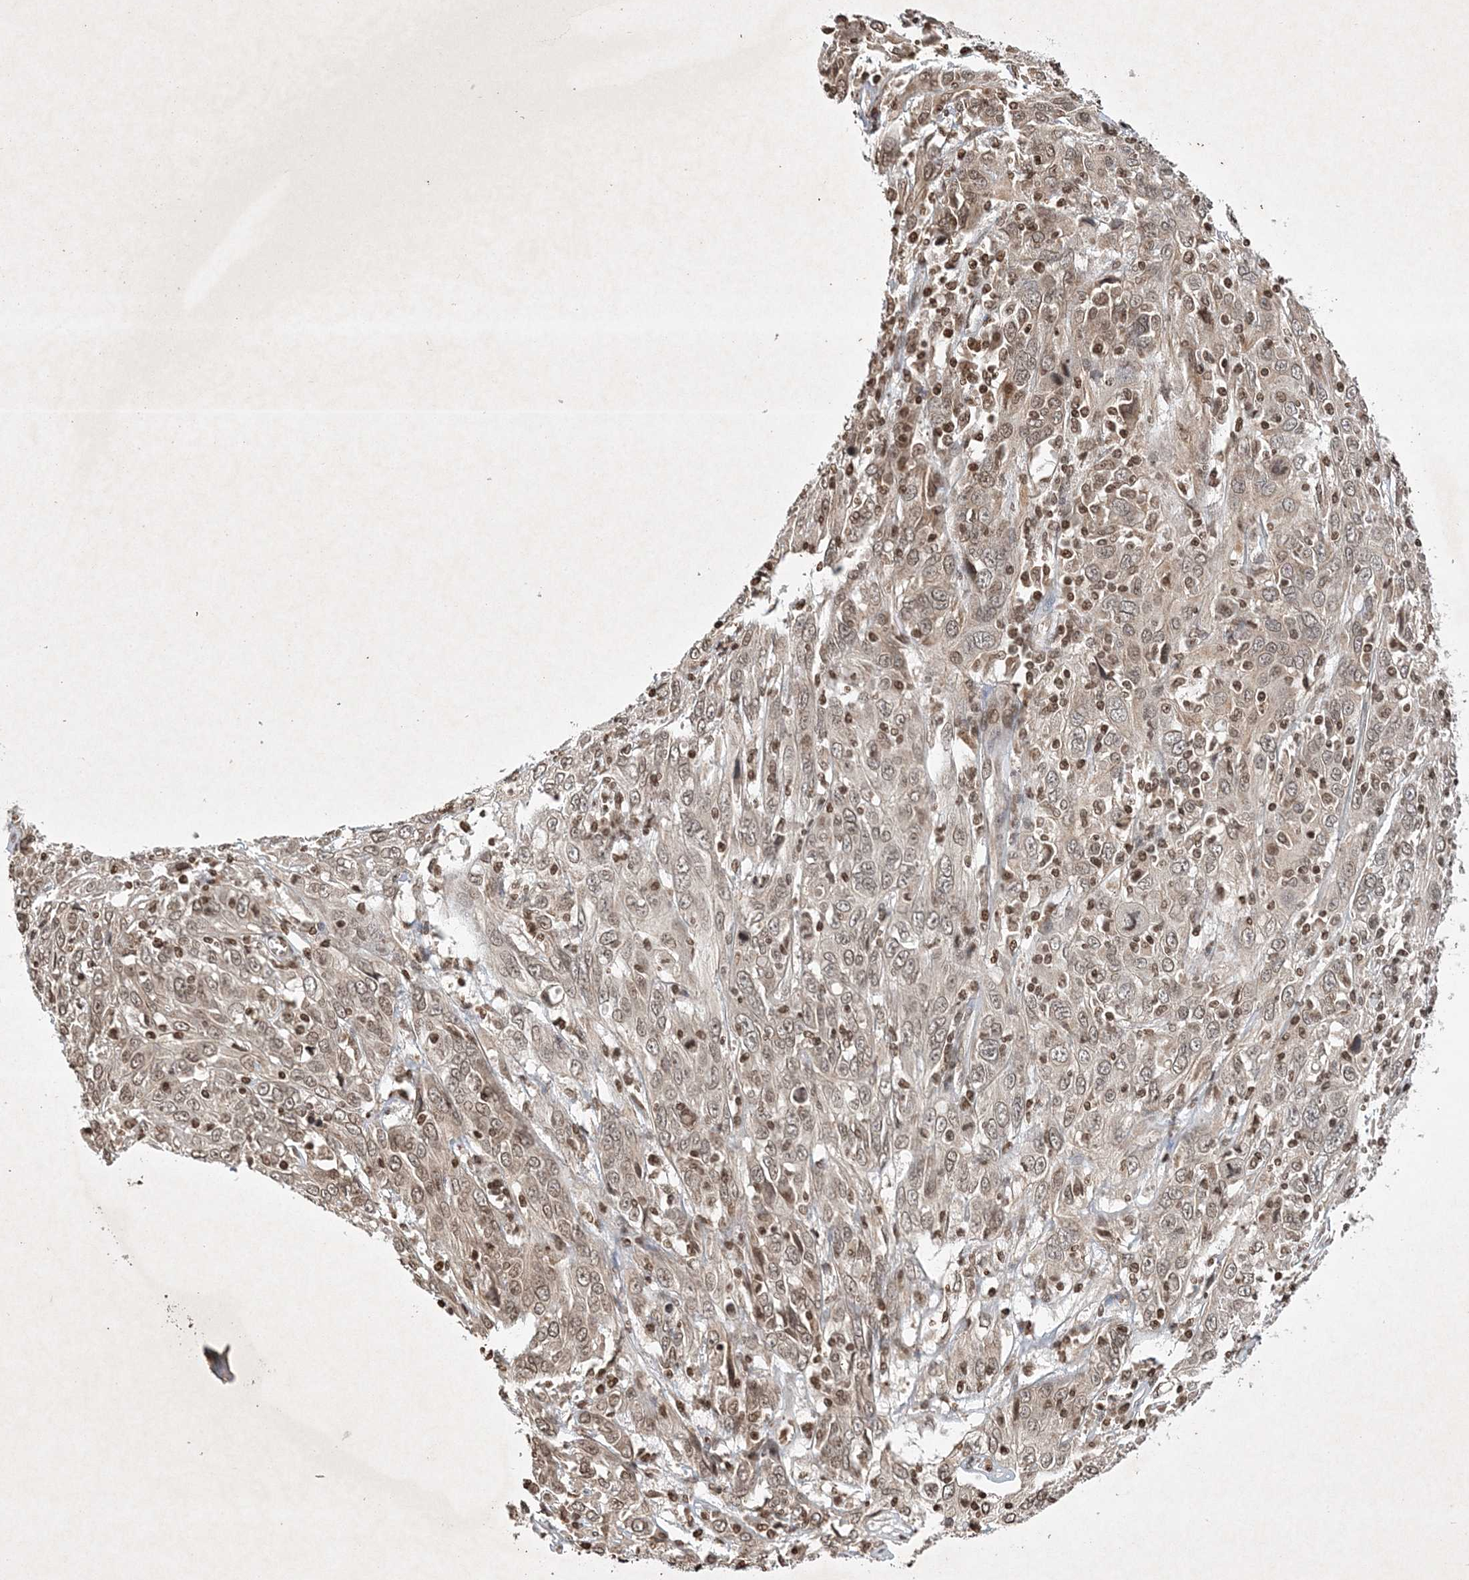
{"staining": {"intensity": "weak", "quantity": "25%-75%", "location": "nuclear"}, "tissue": "cervical cancer", "cell_type": "Tumor cells", "image_type": "cancer", "snomed": [{"axis": "morphology", "description": "Squamous cell carcinoma, NOS"}, {"axis": "topography", "description": "Cervix"}], "caption": "Approximately 25%-75% of tumor cells in human cervical cancer (squamous cell carcinoma) reveal weak nuclear protein expression as visualized by brown immunohistochemical staining.", "gene": "NEDD9", "patient": {"sex": "female", "age": 46}}